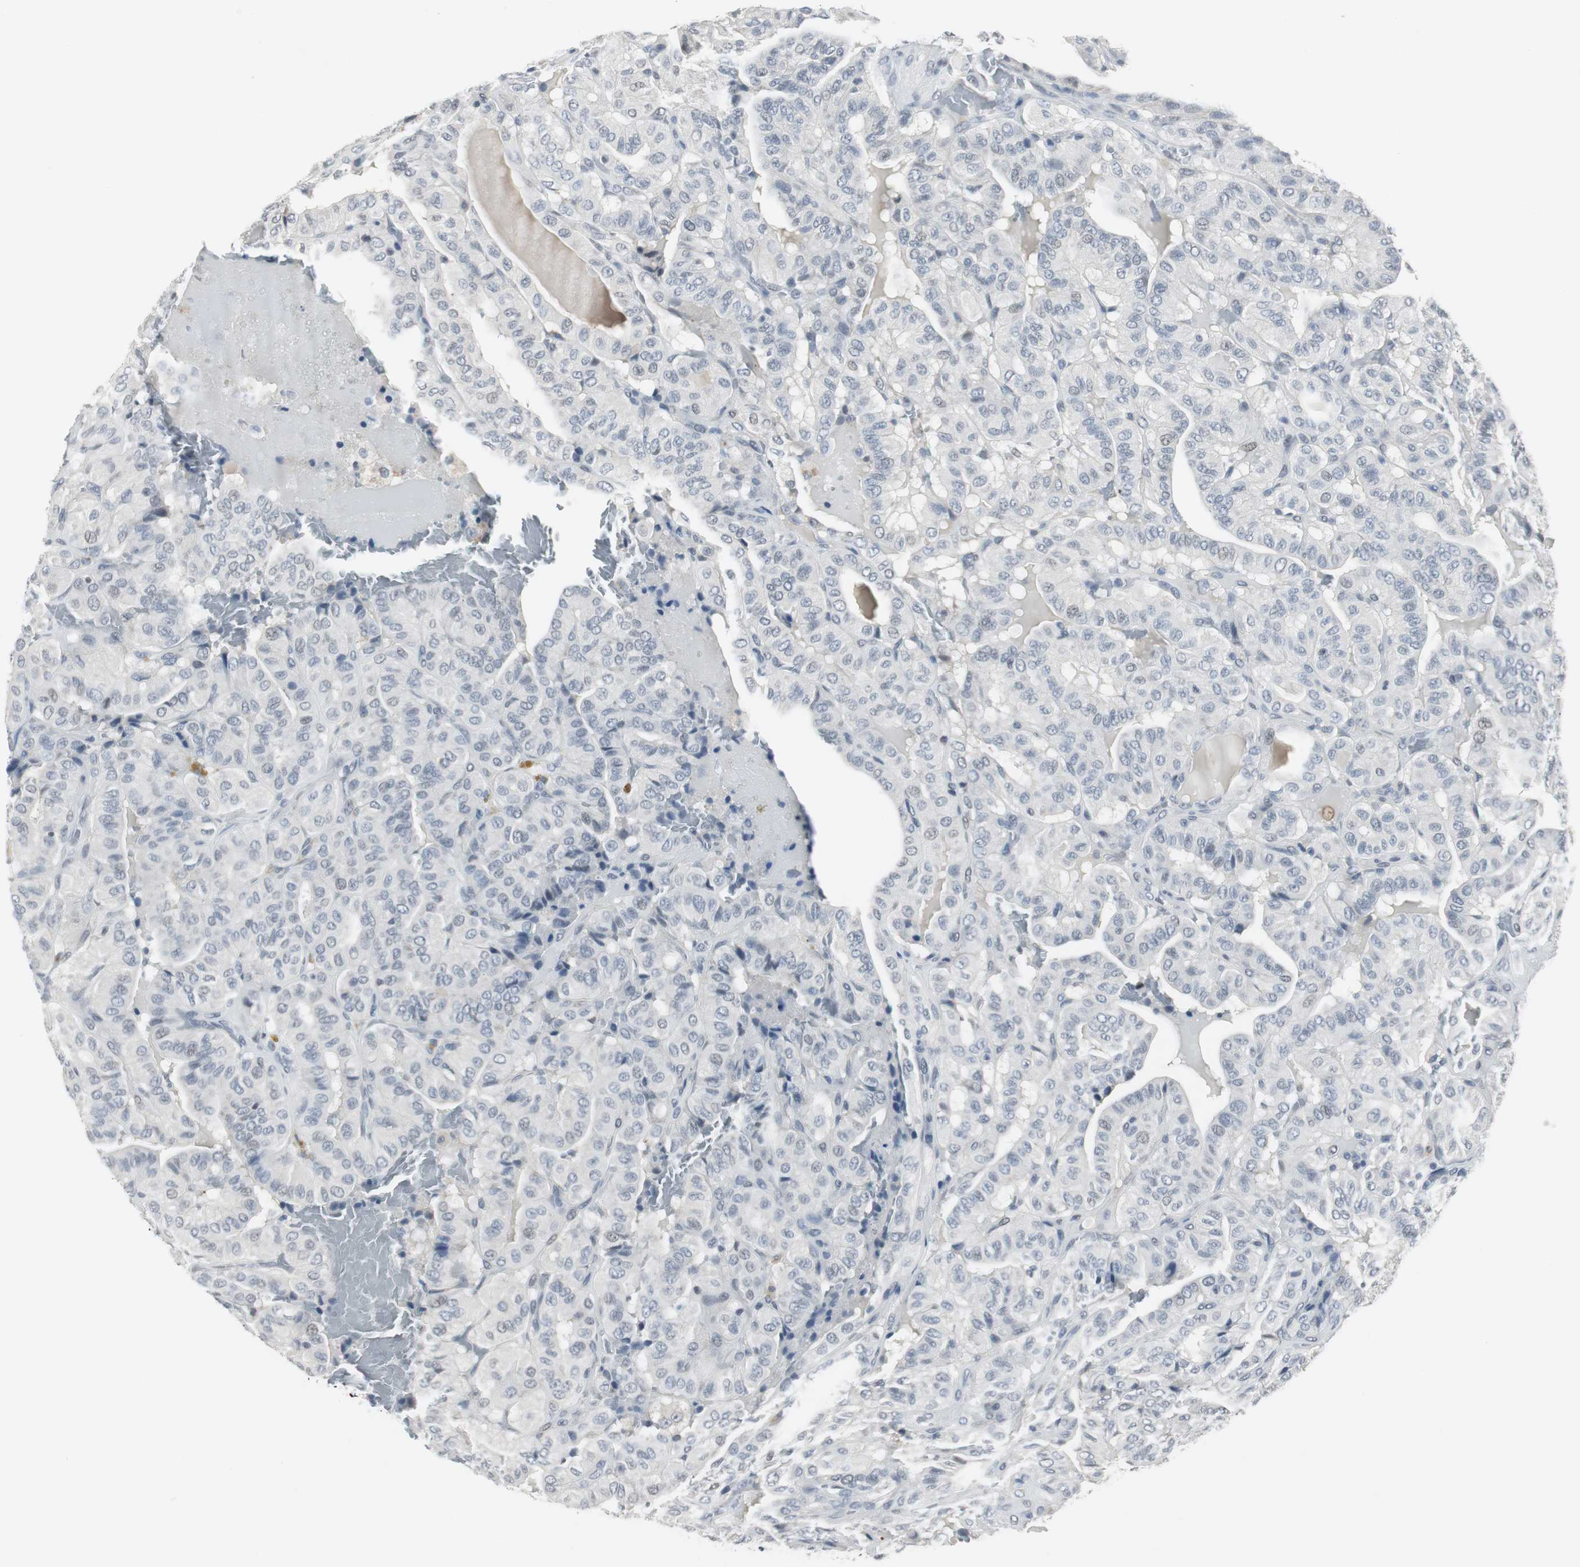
{"staining": {"intensity": "negative", "quantity": "none", "location": "none"}, "tissue": "thyroid cancer", "cell_type": "Tumor cells", "image_type": "cancer", "snomed": [{"axis": "morphology", "description": "Papillary adenocarcinoma, NOS"}, {"axis": "topography", "description": "Thyroid gland"}], "caption": "DAB (3,3'-diaminobenzidine) immunohistochemical staining of human thyroid cancer (papillary adenocarcinoma) displays no significant staining in tumor cells.", "gene": "ELK1", "patient": {"sex": "male", "age": 77}}